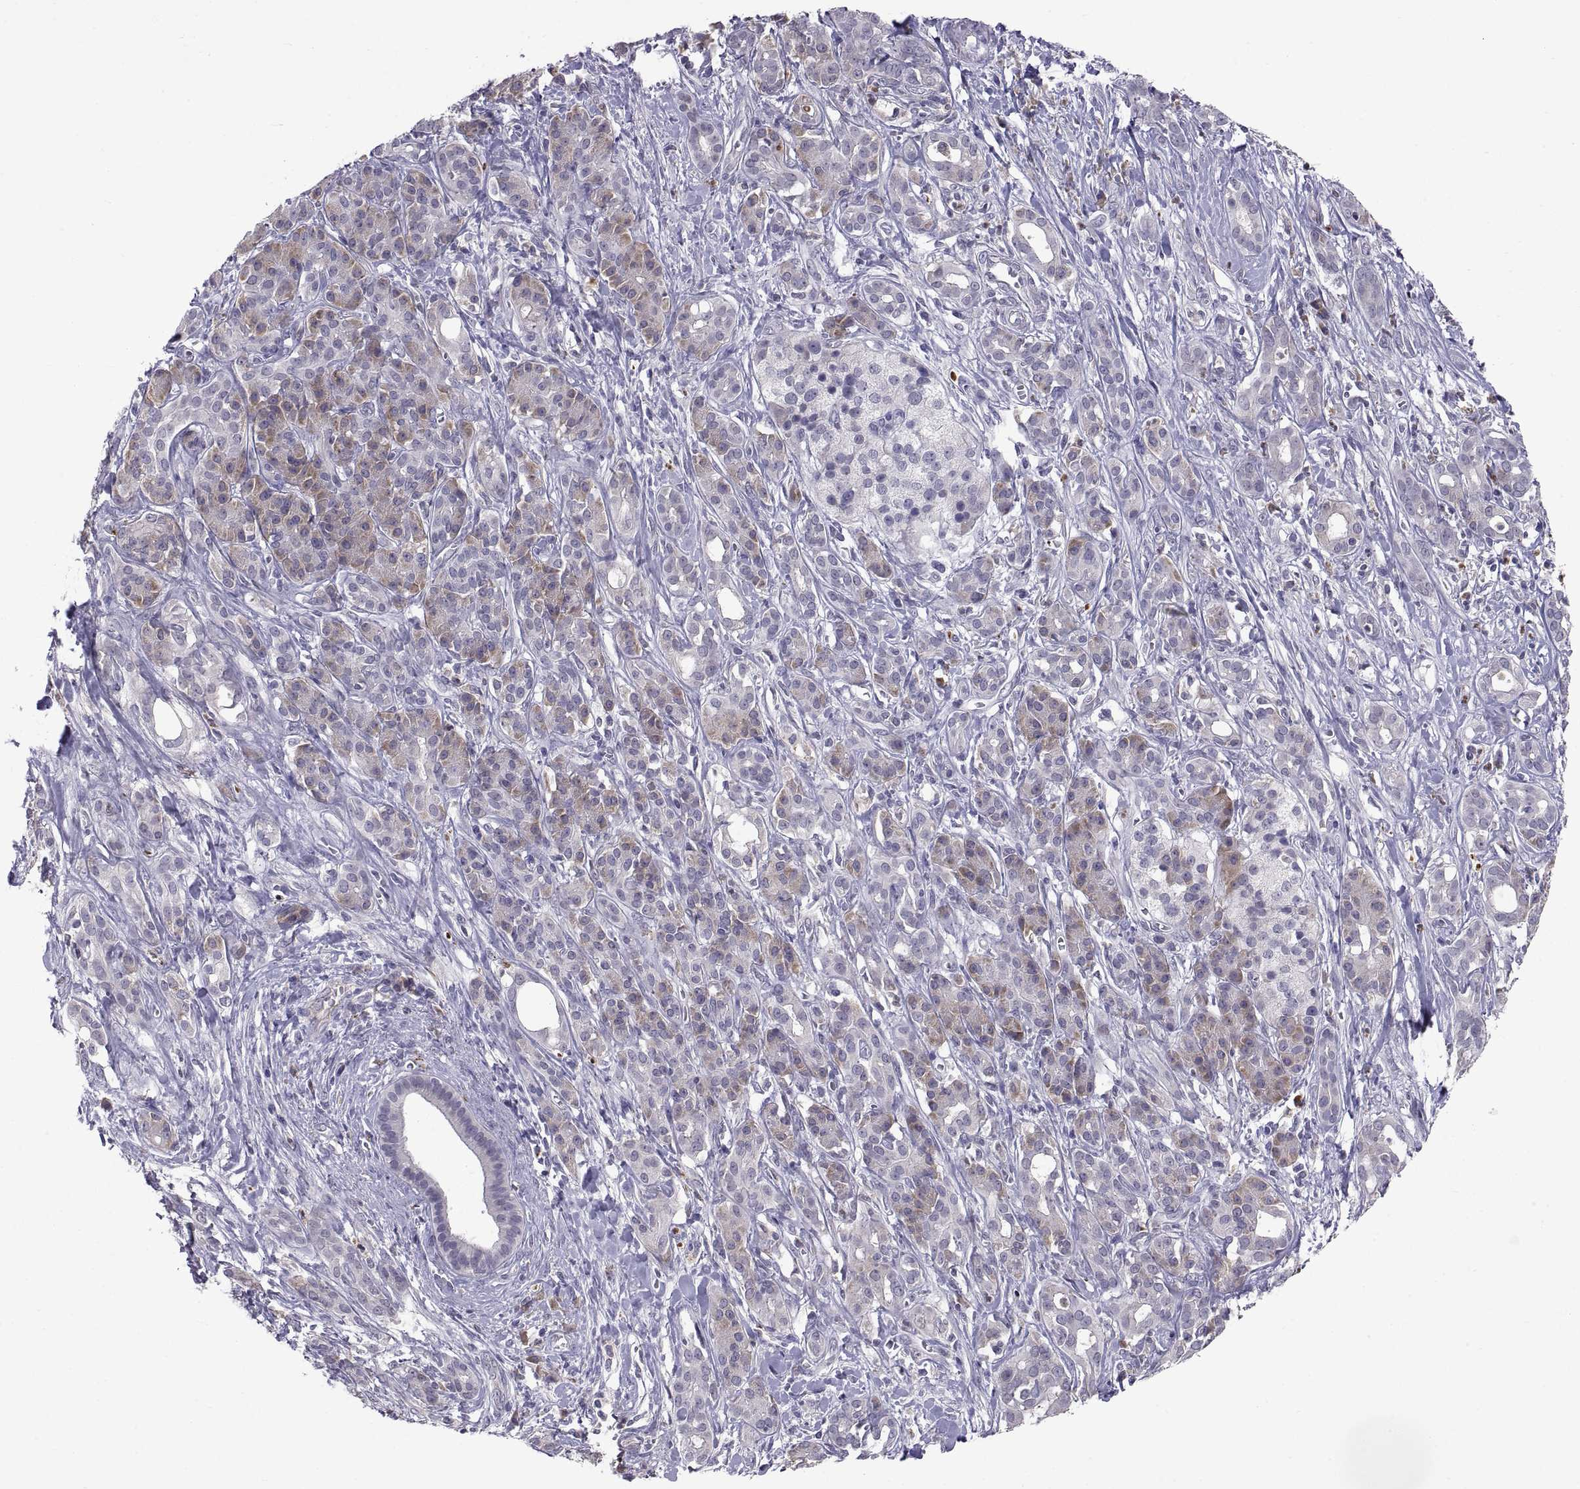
{"staining": {"intensity": "moderate", "quantity": "<25%", "location": "cytoplasmic/membranous"}, "tissue": "pancreatic cancer", "cell_type": "Tumor cells", "image_type": "cancer", "snomed": [{"axis": "morphology", "description": "Adenocarcinoma, NOS"}, {"axis": "topography", "description": "Pancreas"}], "caption": "This micrograph reveals immunohistochemistry (IHC) staining of pancreatic cancer (adenocarcinoma), with low moderate cytoplasmic/membranous staining in about <25% of tumor cells.", "gene": "PKP1", "patient": {"sex": "male", "age": 61}}